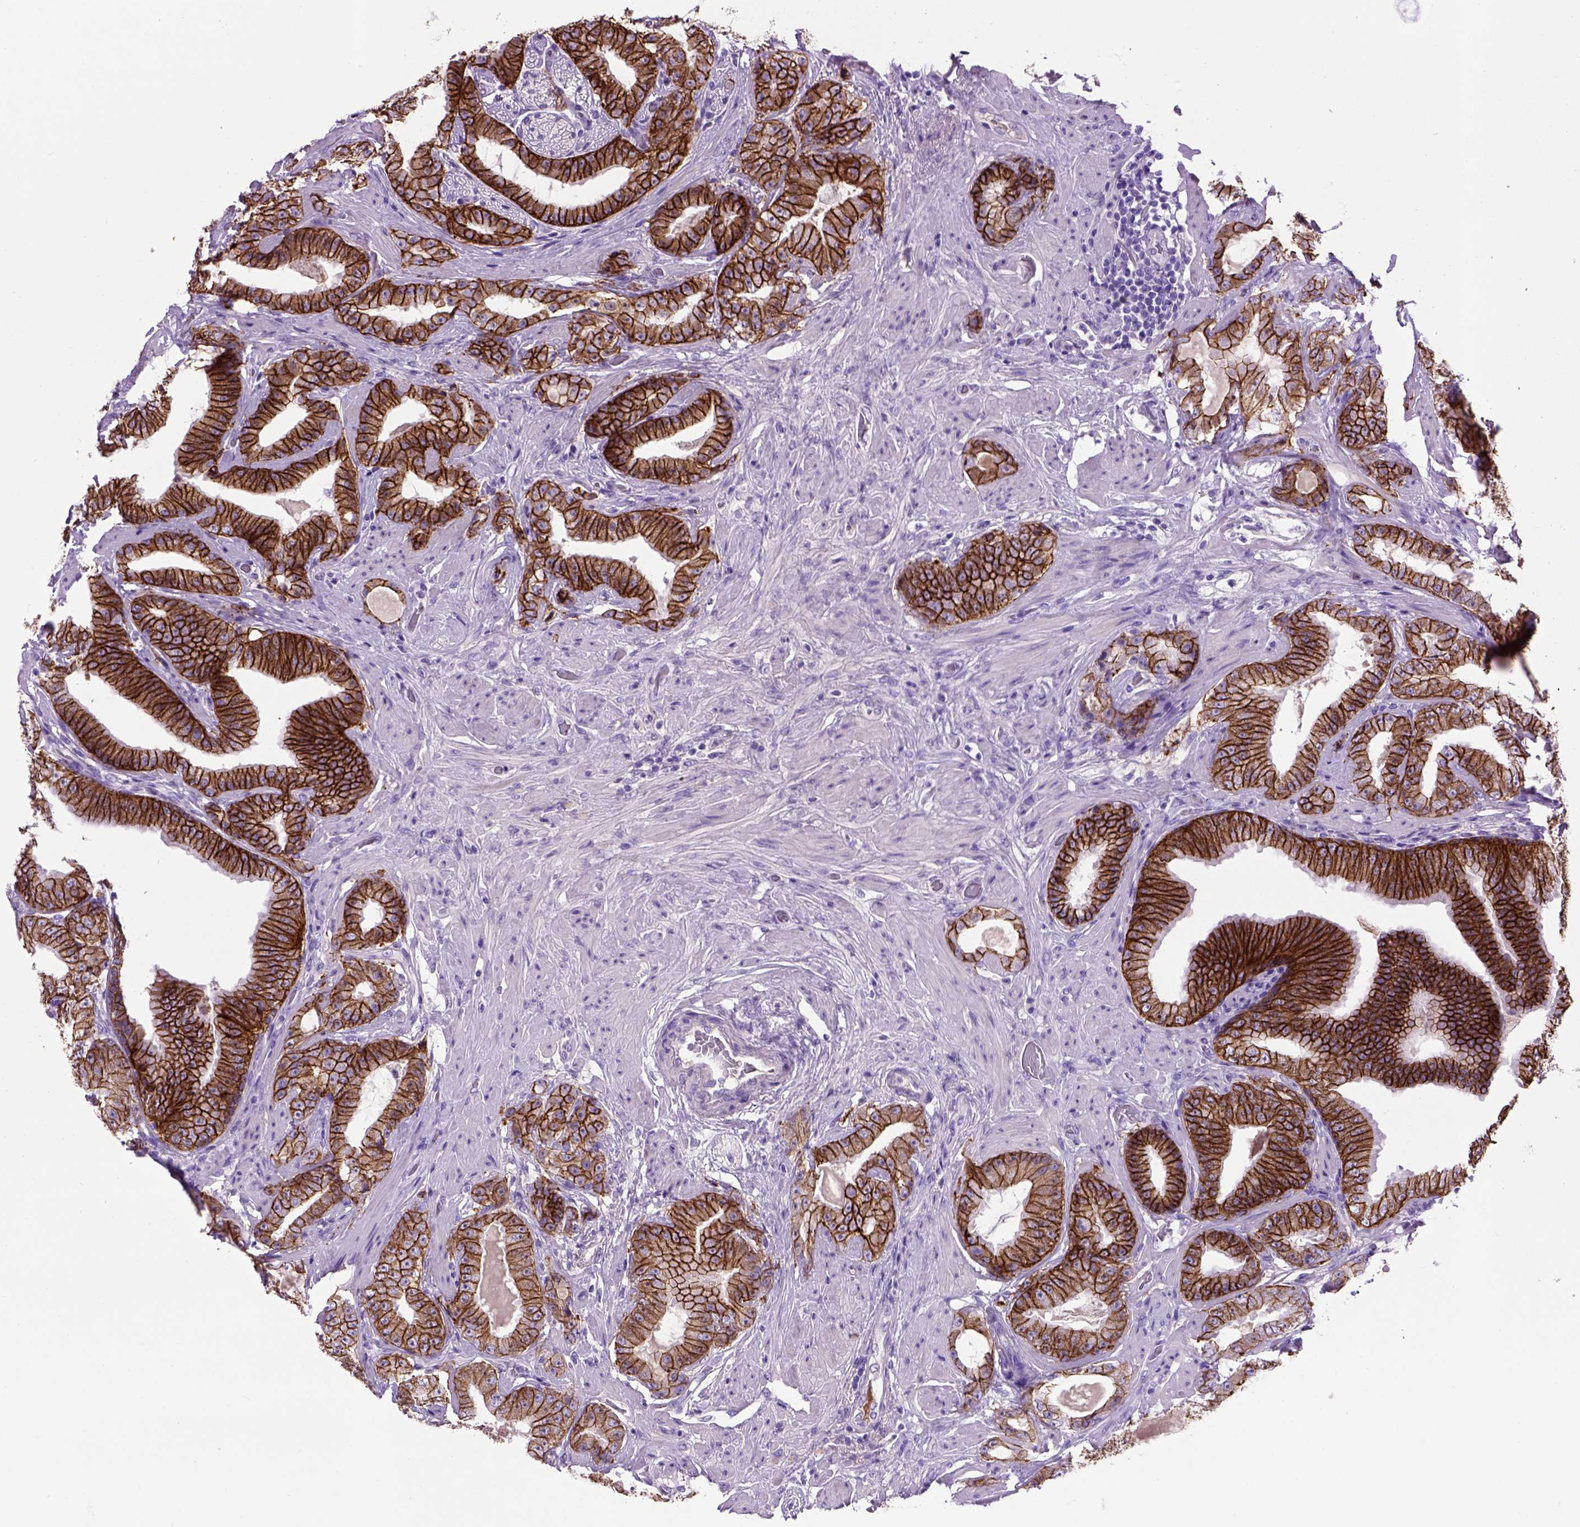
{"staining": {"intensity": "strong", "quantity": ">75%", "location": "cytoplasmic/membranous"}, "tissue": "prostate cancer", "cell_type": "Tumor cells", "image_type": "cancer", "snomed": [{"axis": "morphology", "description": "Adenocarcinoma, Low grade"}, {"axis": "topography", "description": "Prostate"}], "caption": "Immunohistochemical staining of human prostate cancer (adenocarcinoma (low-grade)) shows strong cytoplasmic/membranous protein positivity in about >75% of tumor cells.", "gene": "CDH1", "patient": {"sex": "male", "age": 60}}